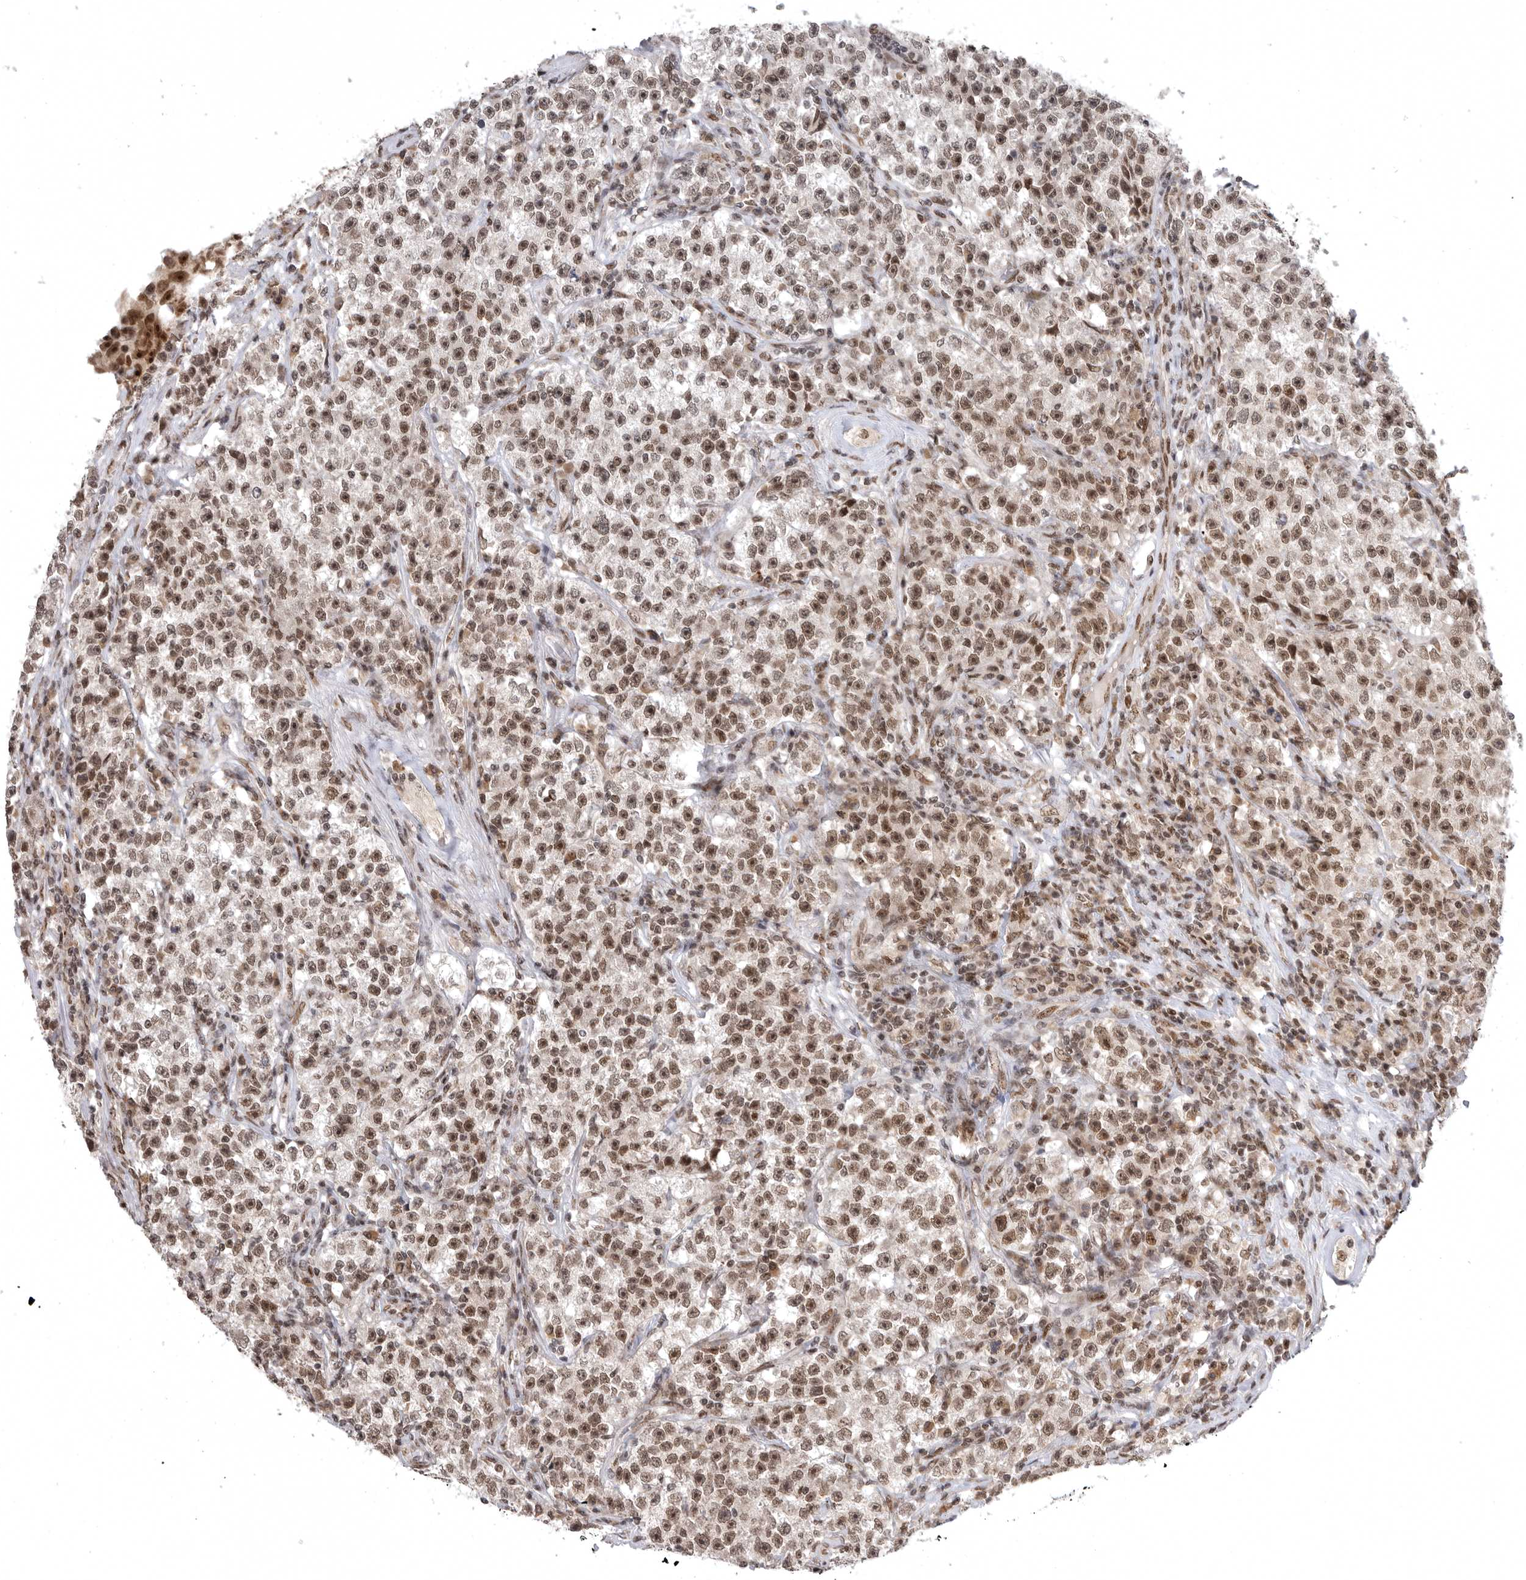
{"staining": {"intensity": "moderate", "quantity": ">75%", "location": "nuclear"}, "tissue": "testis cancer", "cell_type": "Tumor cells", "image_type": "cancer", "snomed": [{"axis": "morphology", "description": "Seminoma, NOS"}, {"axis": "topography", "description": "Testis"}], "caption": "Seminoma (testis) tissue exhibits moderate nuclear staining in about >75% of tumor cells", "gene": "ZNF830", "patient": {"sex": "male", "age": 22}}